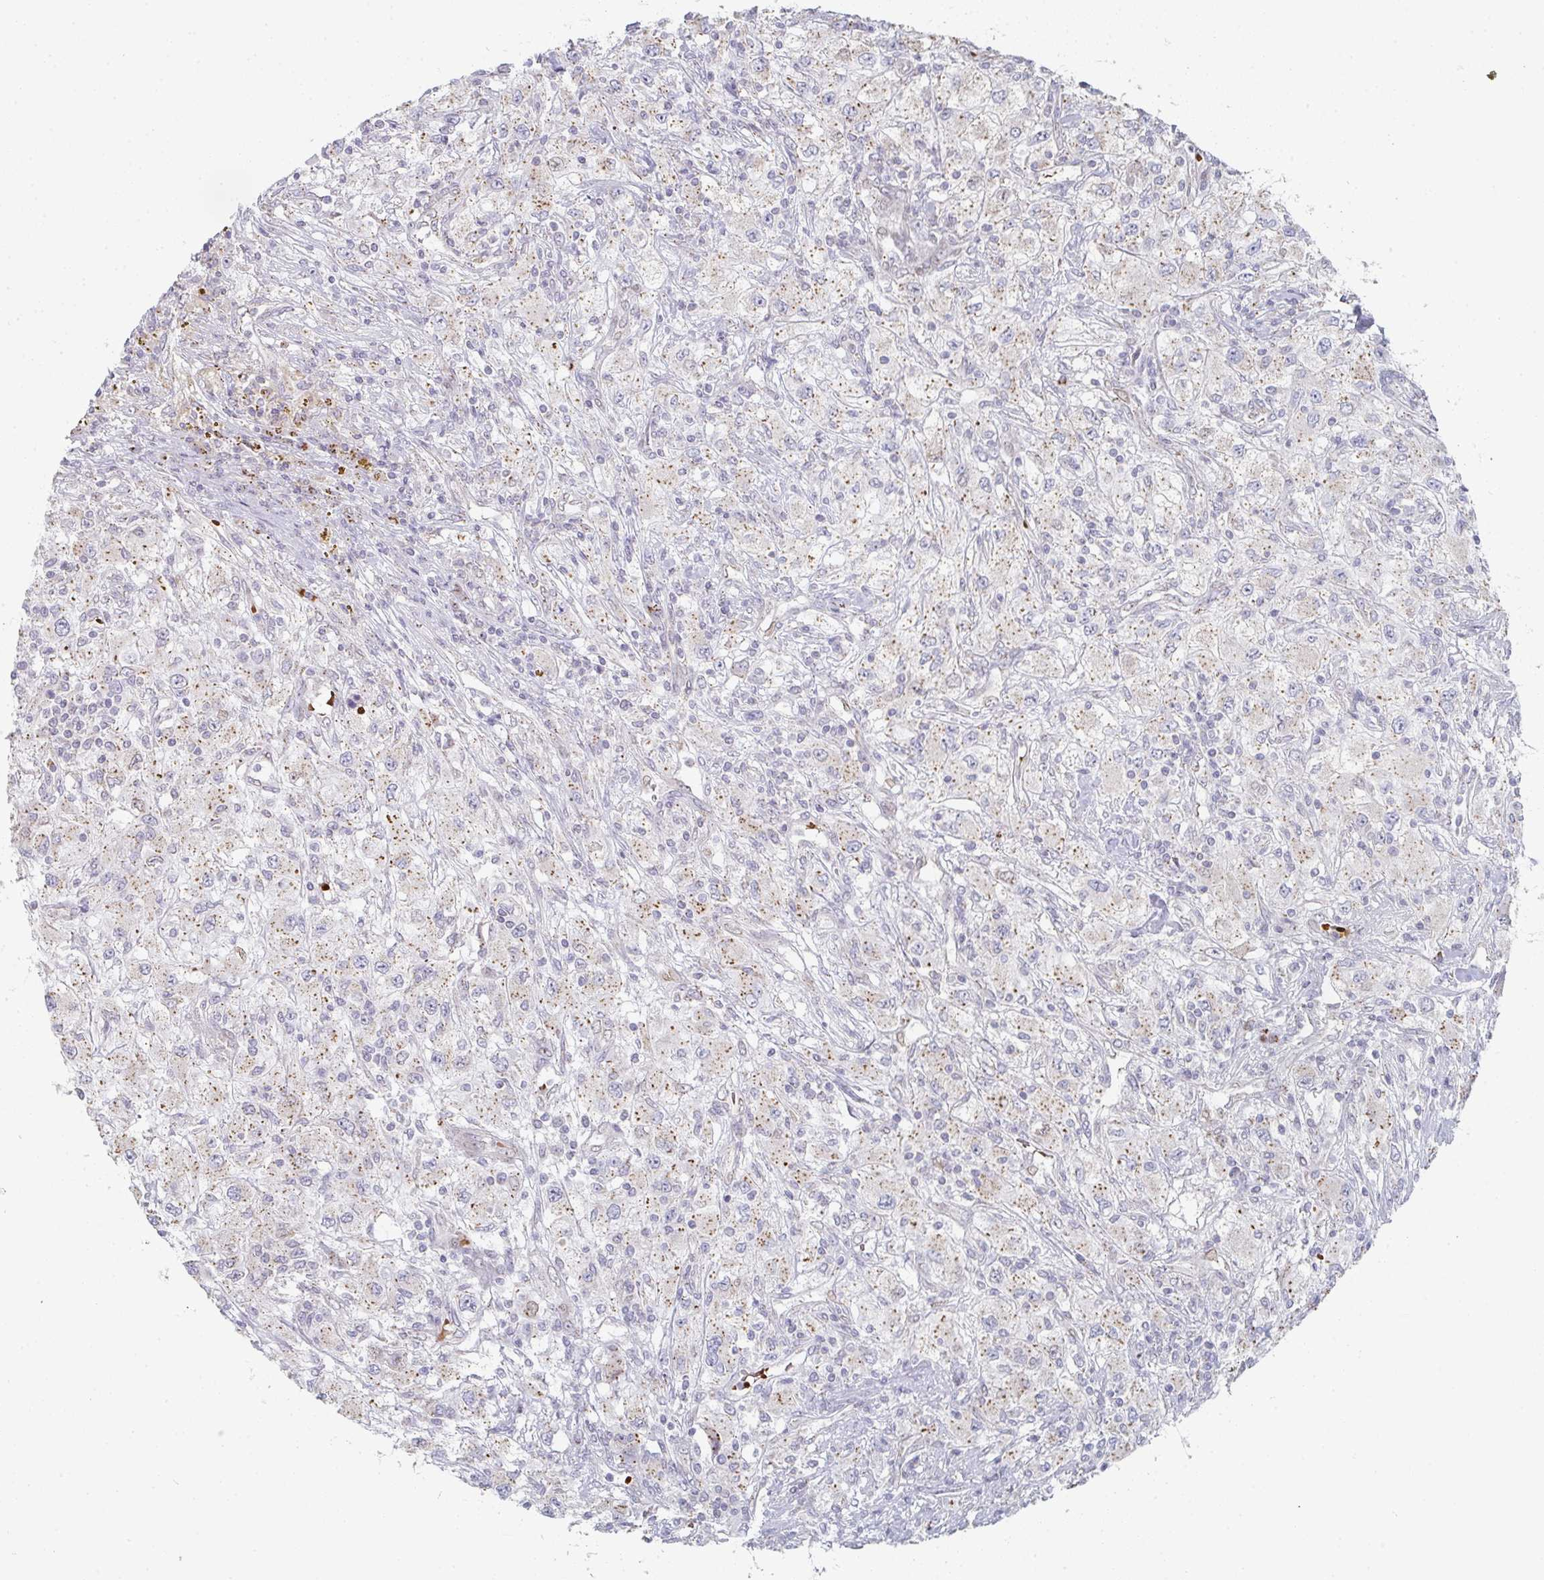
{"staining": {"intensity": "moderate", "quantity": ">75%", "location": "cytoplasmic/membranous"}, "tissue": "renal cancer", "cell_type": "Tumor cells", "image_type": "cancer", "snomed": [{"axis": "morphology", "description": "Adenocarcinoma, NOS"}, {"axis": "topography", "description": "Kidney"}], "caption": "Immunohistochemistry of human renal cancer displays medium levels of moderate cytoplasmic/membranous staining in about >75% of tumor cells.", "gene": "ZNF526", "patient": {"sex": "female", "age": 67}}